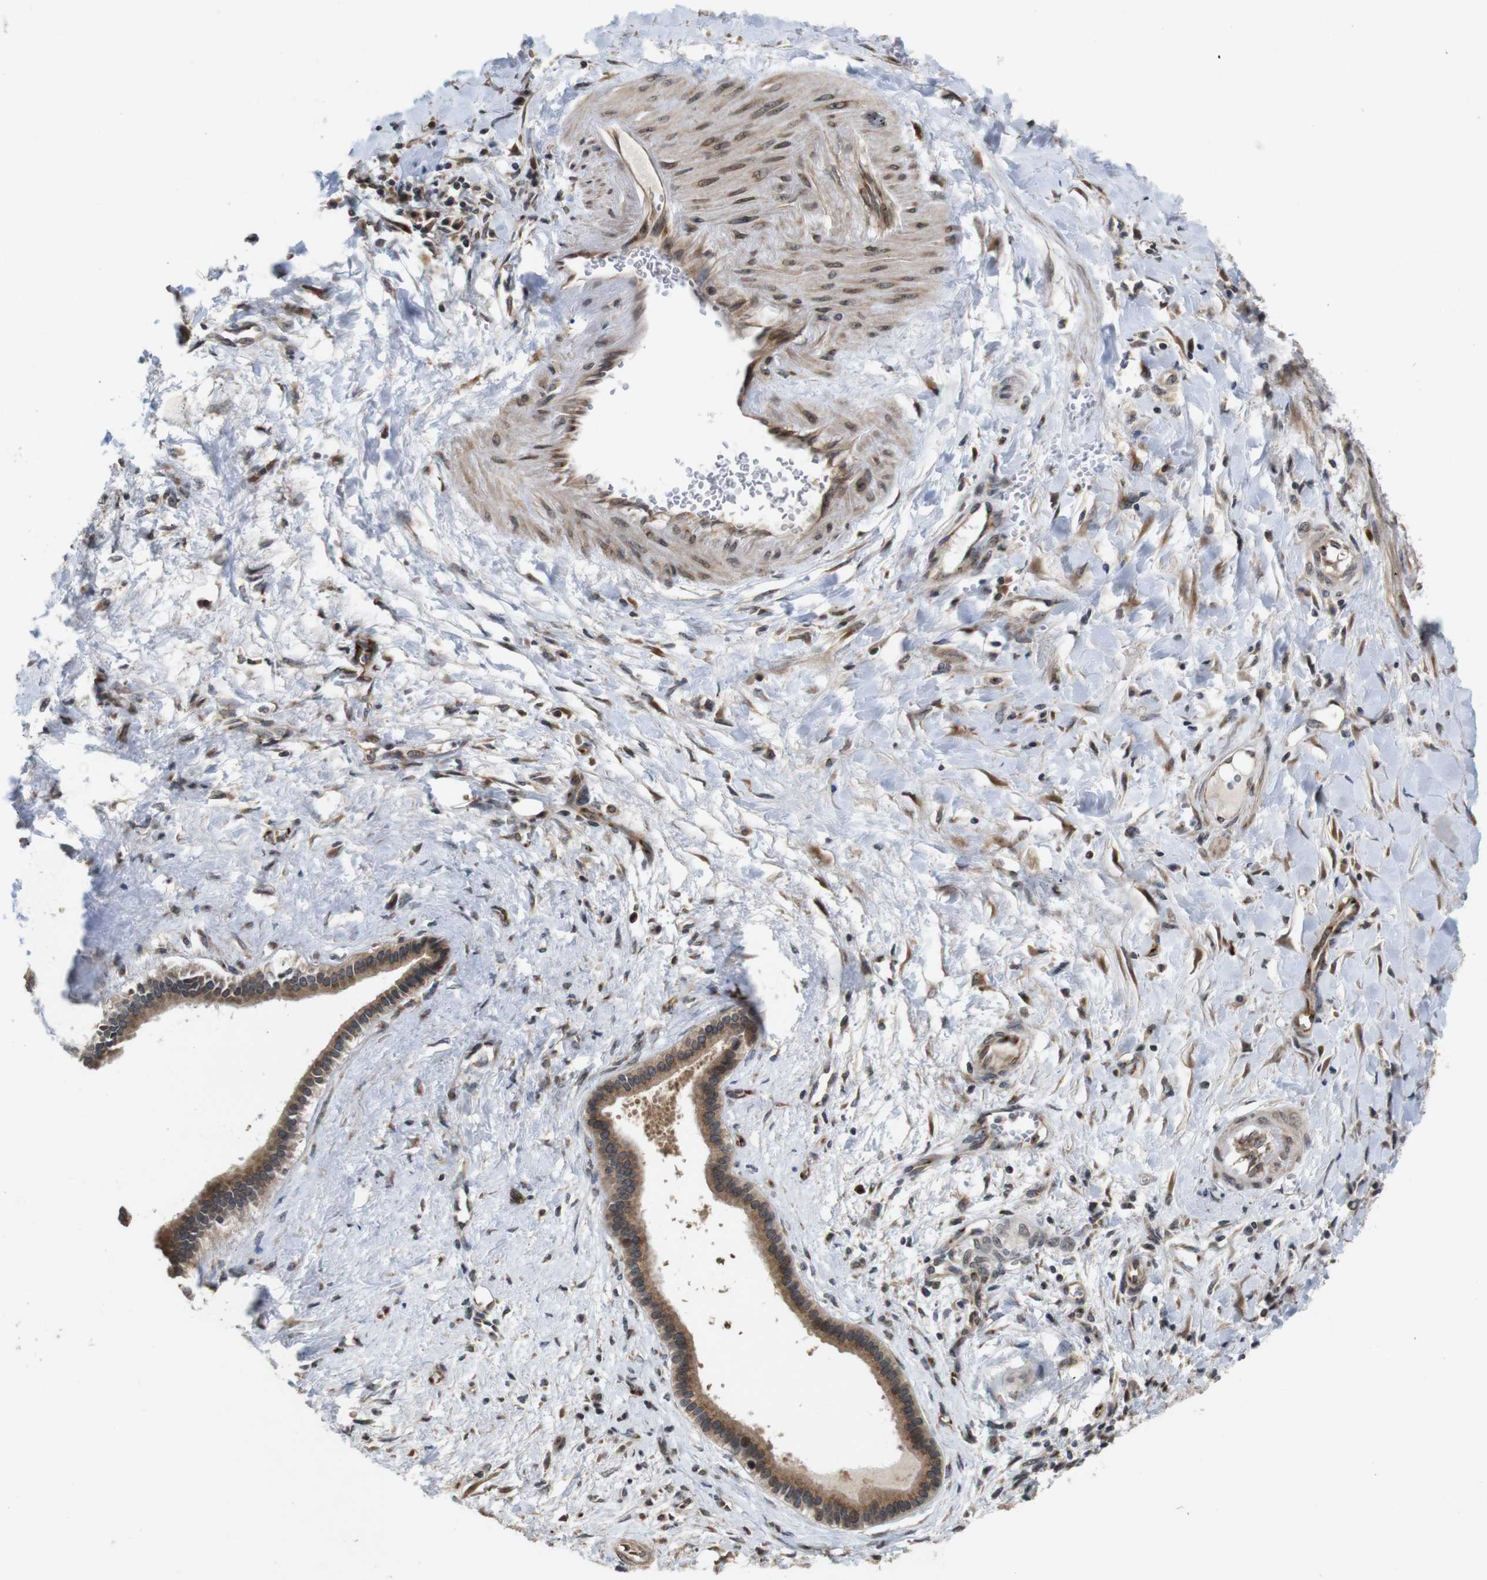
{"staining": {"intensity": "moderate", "quantity": ">75%", "location": "cytoplasmic/membranous,nuclear"}, "tissue": "liver cancer", "cell_type": "Tumor cells", "image_type": "cancer", "snomed": [{"axis": "morphology", "description": "Cholangiocarcinoma"}, {"axis": "topography", "description": "Liver"}], "caption": "A brown stain shows moderate cytoplasmic/membranous and nuclear staining of a protein in liver cholangiocarcinoma tumor cells. (DAB IHC with brightfield microscopy, high magnification).", "gene": "EFCAB14", "patient": {"sex": "female", "age": 65}}